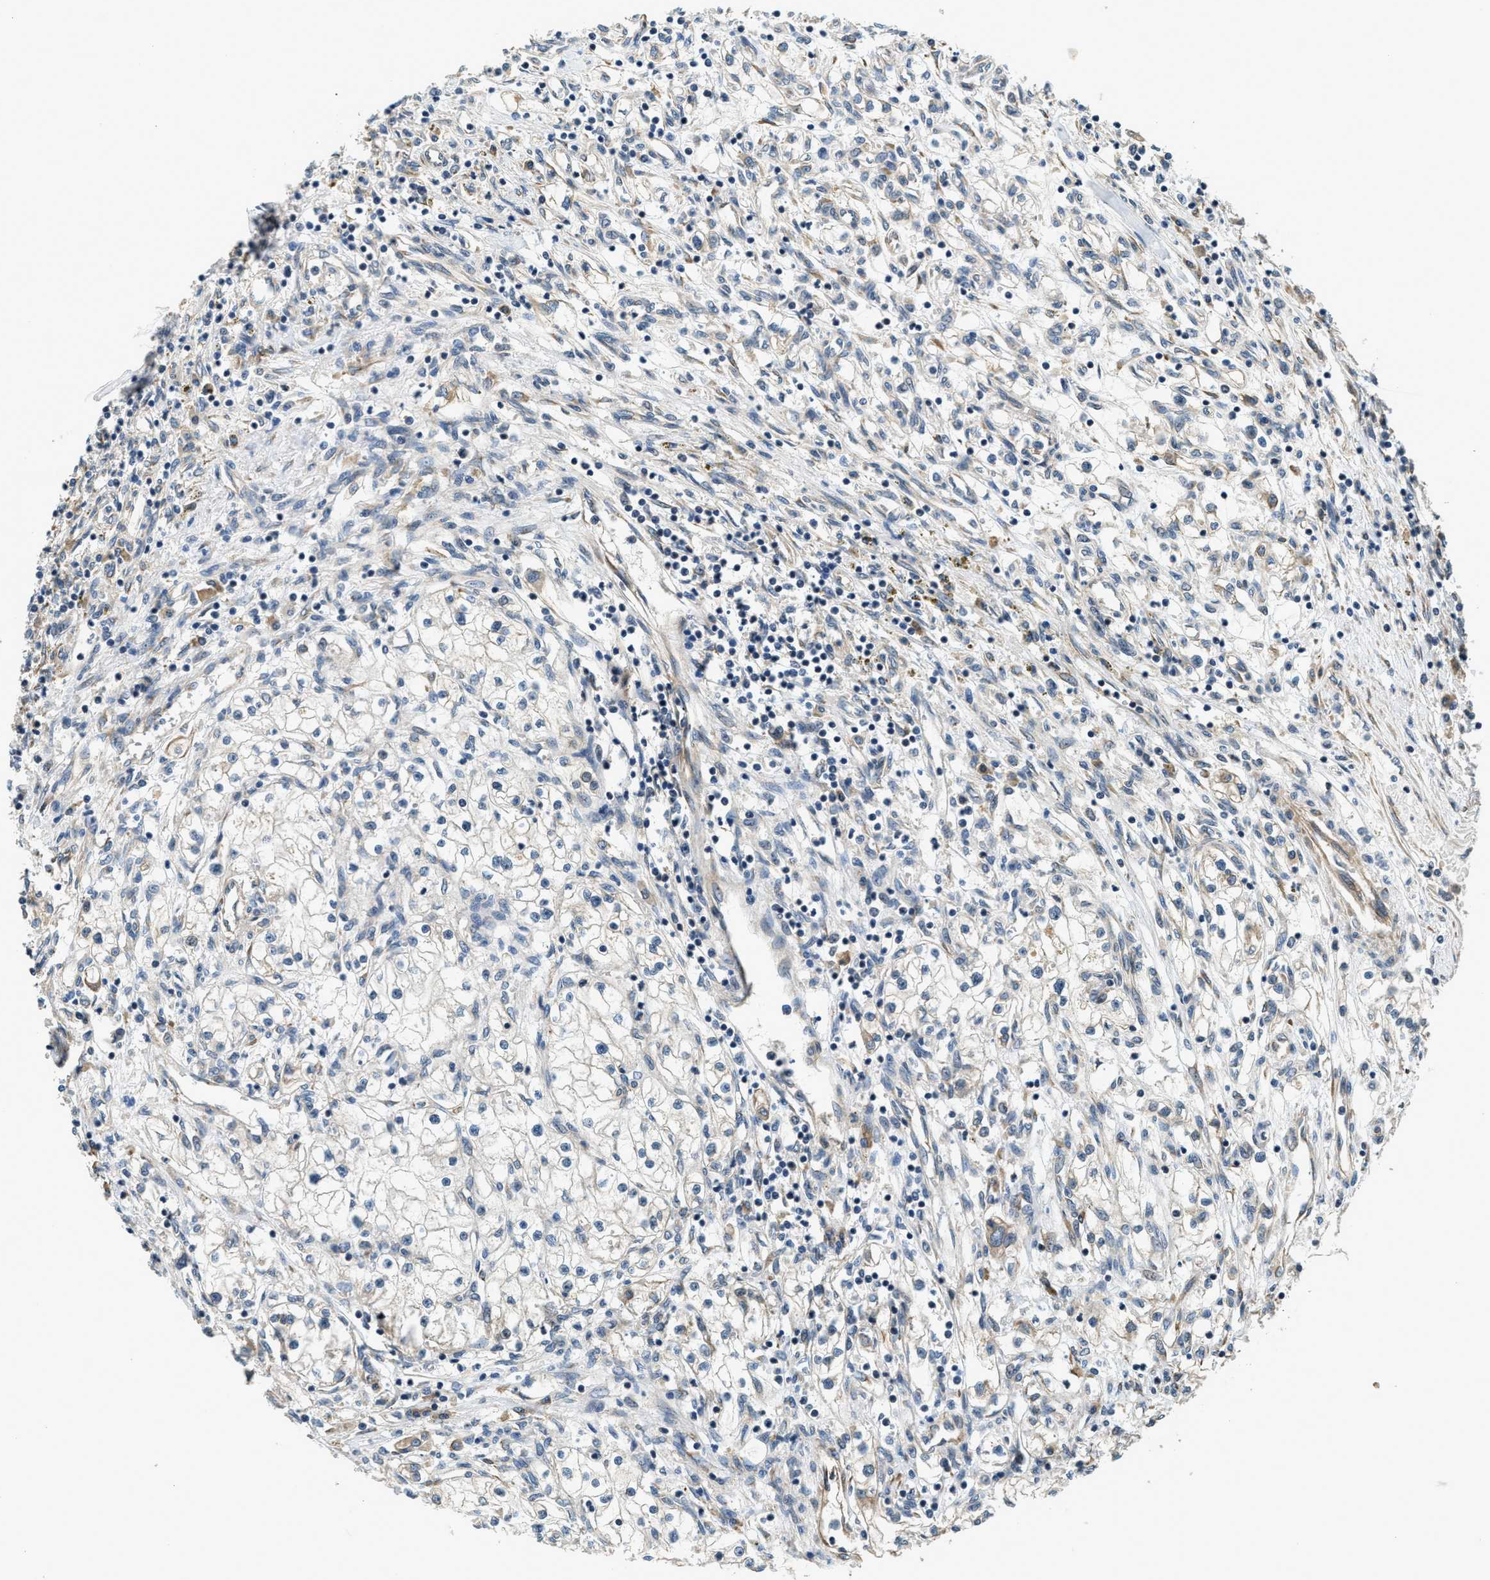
{"staining": {"intensity": "negative", "quantity": "none", "location": "none"}, "tissue": "renal cancer", "cell_type": "Tumor cells", "image_type": "cancer", "snomed": [{"axis": "morphology", "description": "Adenocarcinoma, NOS"}, {"axis": "topography", "description": "Kidney"}], "caption": "The immunohistochemistry (IHC) photomicrograph has no significant expression in tumor cells of renal cancer tissue.", "gene": "ALOX12", "patient": {"sex": "male", "age": 68}}